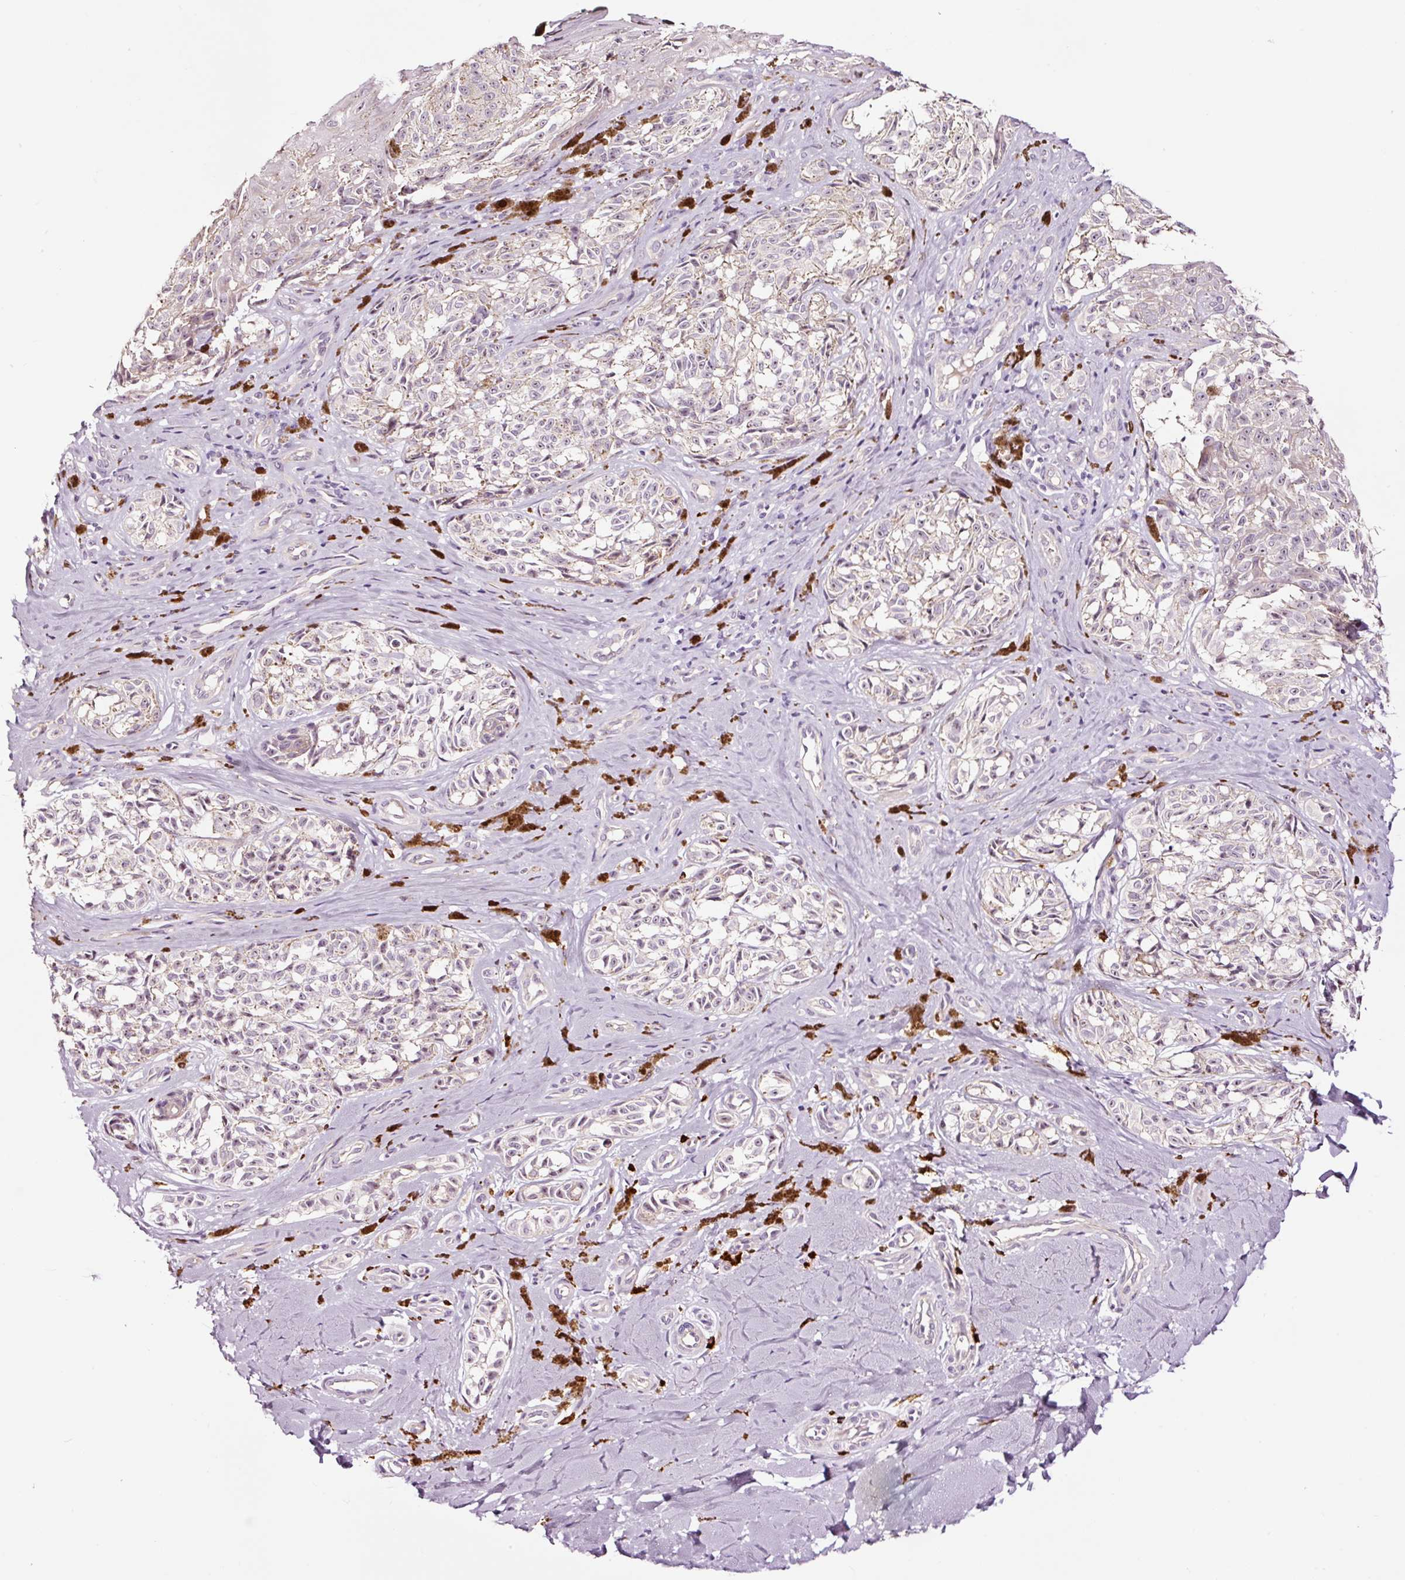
{"staining": {"intensity": "negative", "quantity": "none", "location": "none"}, "tissue": "melanoma", "cell_type": "Tumor cells", "image_type": "cancer", "snomed": [{"axis": "morphology", "description": "Malignant melanoma, NOS"}, {"axis": "topography", "description": "Skin"}], "caption": "Immunohistochemistry (IHC) photomicrograph of neoplastic tissue: human malignant melanoma stained with DAB (3,3'-diaminobenzidine) exhibits no significant protein staining in tumor cells.", "gene": "UTP14A", "patient": {"sex": "female", "age": 65}}